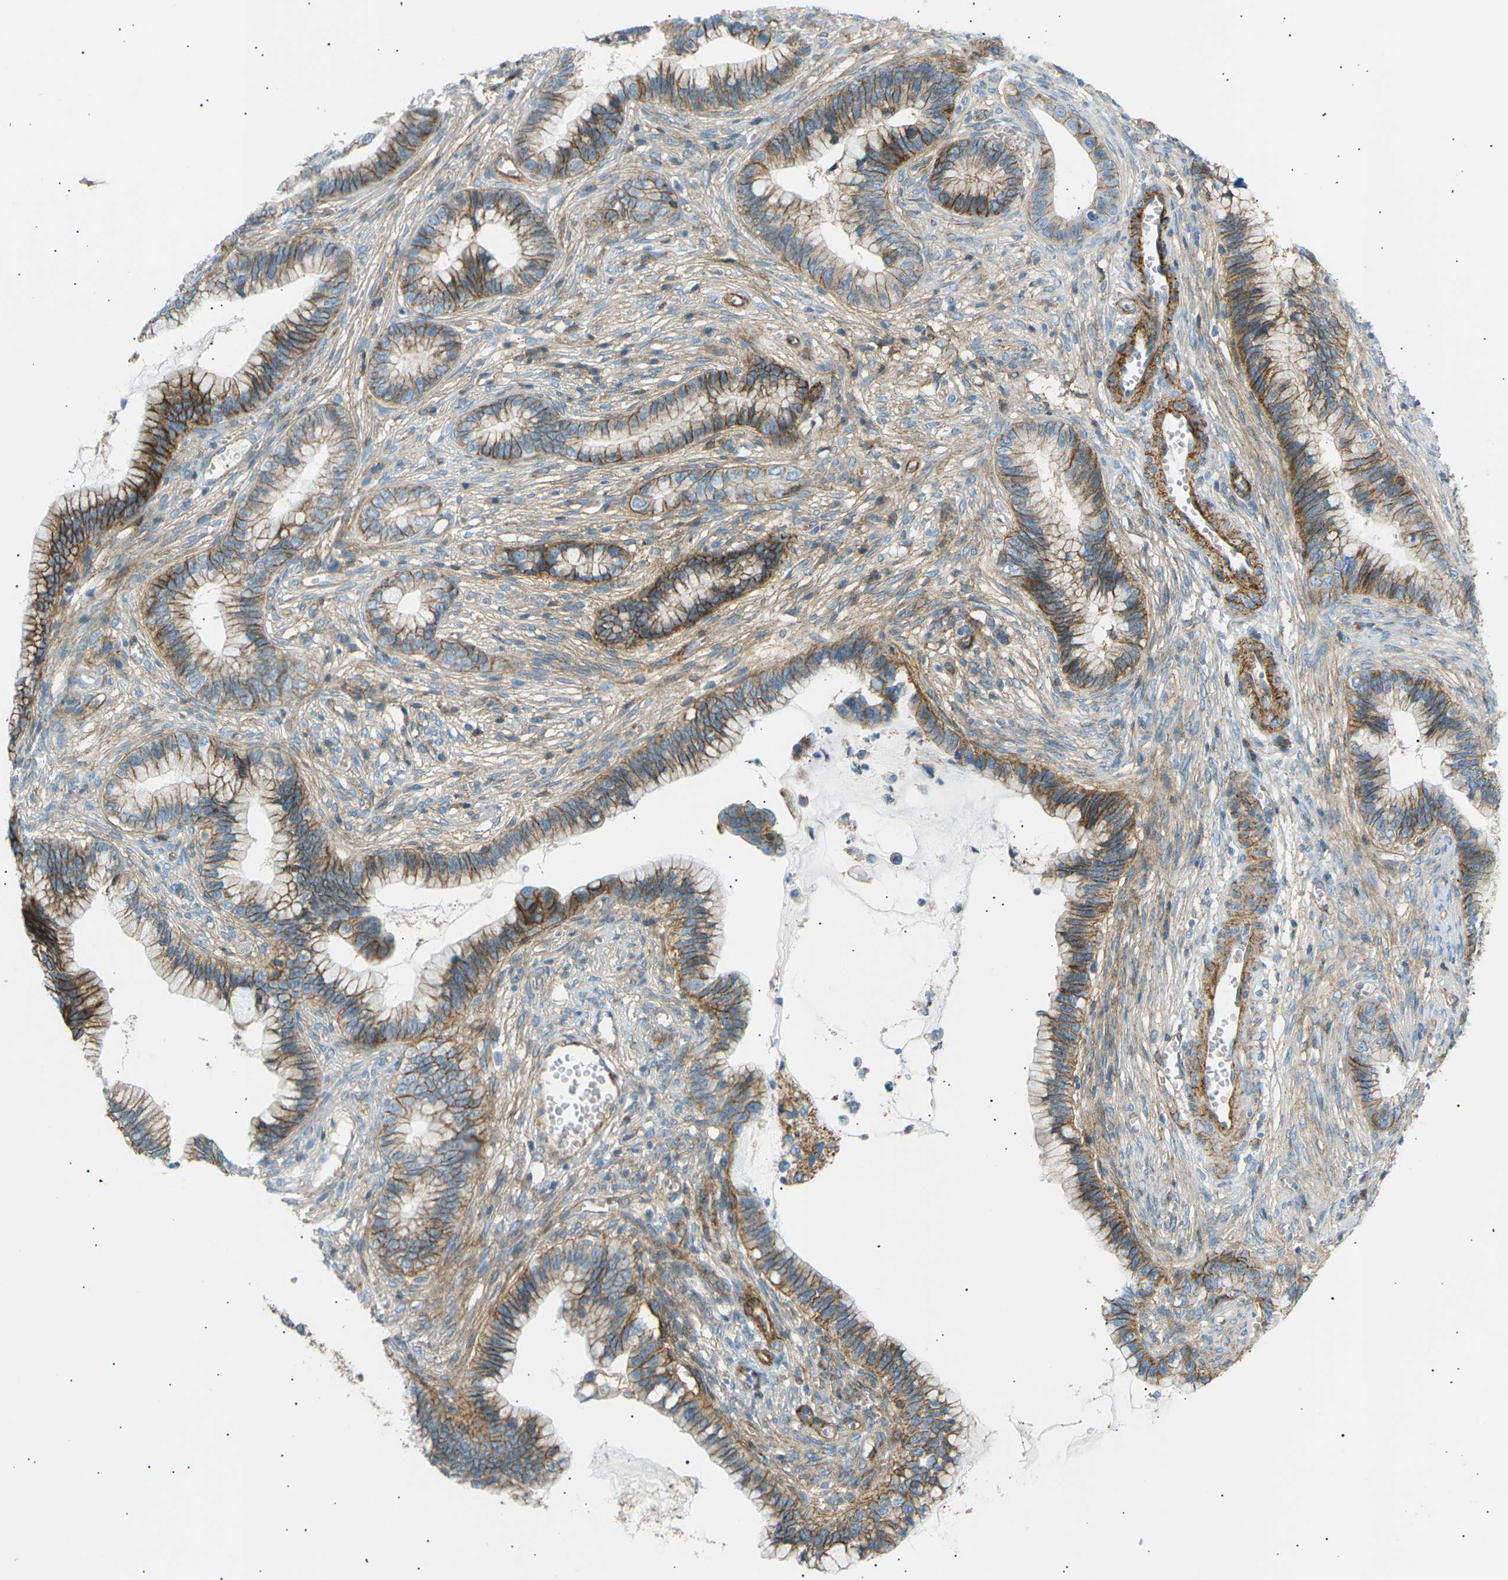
{"staining": {"intensity": "moderate", "quantity": ">75%", "location": "cytoplasmic/membranous"}, "tissue": "cervical cancer", "cell_type": "Tumor cells", "image_type": "cancer", "snomed": [{"axis": "morphology", "description": "Adenocarcinoma, NOS"}, {"axis": "topography", "description": "Cervix"}], "caption": "Immunohistochemistry (IHC) photomicrograph of neoplastic tissue: adenocarcinoma (cervical) stained using IHC shows medium levels of moderate protein expression localized specifically in the cytoplasmic/membranous of tumor cells, appearing as a cytoplasmic/membranous brown color.", "gene": "ATP2B4", "patient": {"sex": "female", "age": 44}}